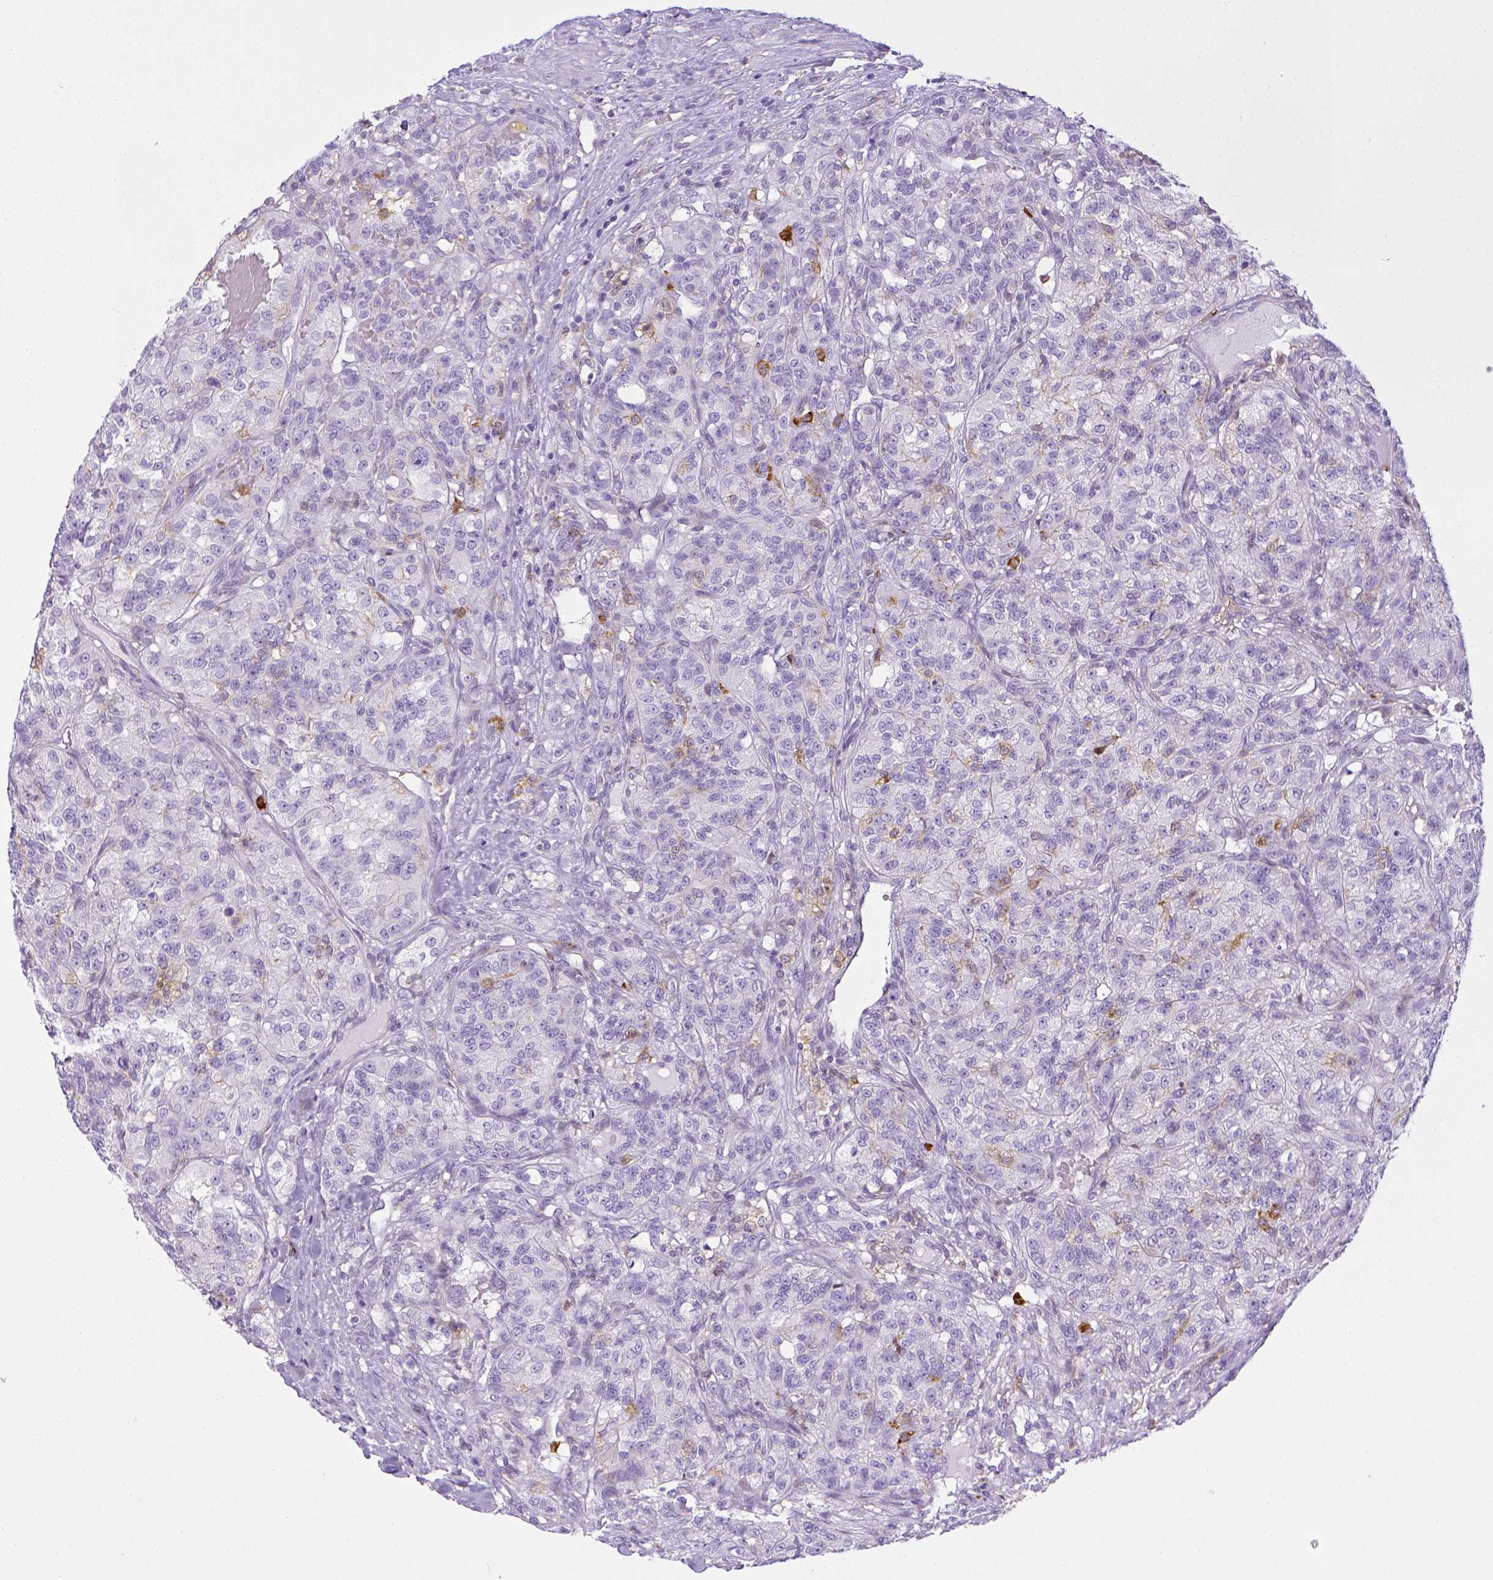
{"staining": {"intensity": "negative", "quantity": "none", "location": "none"}, "tissue": "renal cancer", "cell_type": "Tumor cells", "image_type": "cancer", "snomed": [{"axis": "morphology", "description": "Adenocarcinoma, NOS"}, {"axis": "topography", "description": "Kidney"}], "caption": "An image of renal cancer stained for a protein demonstrates no brown staining in tumor cells.", "gene": "ITGAM", "patient": {"sex": "female", "age": 63}}